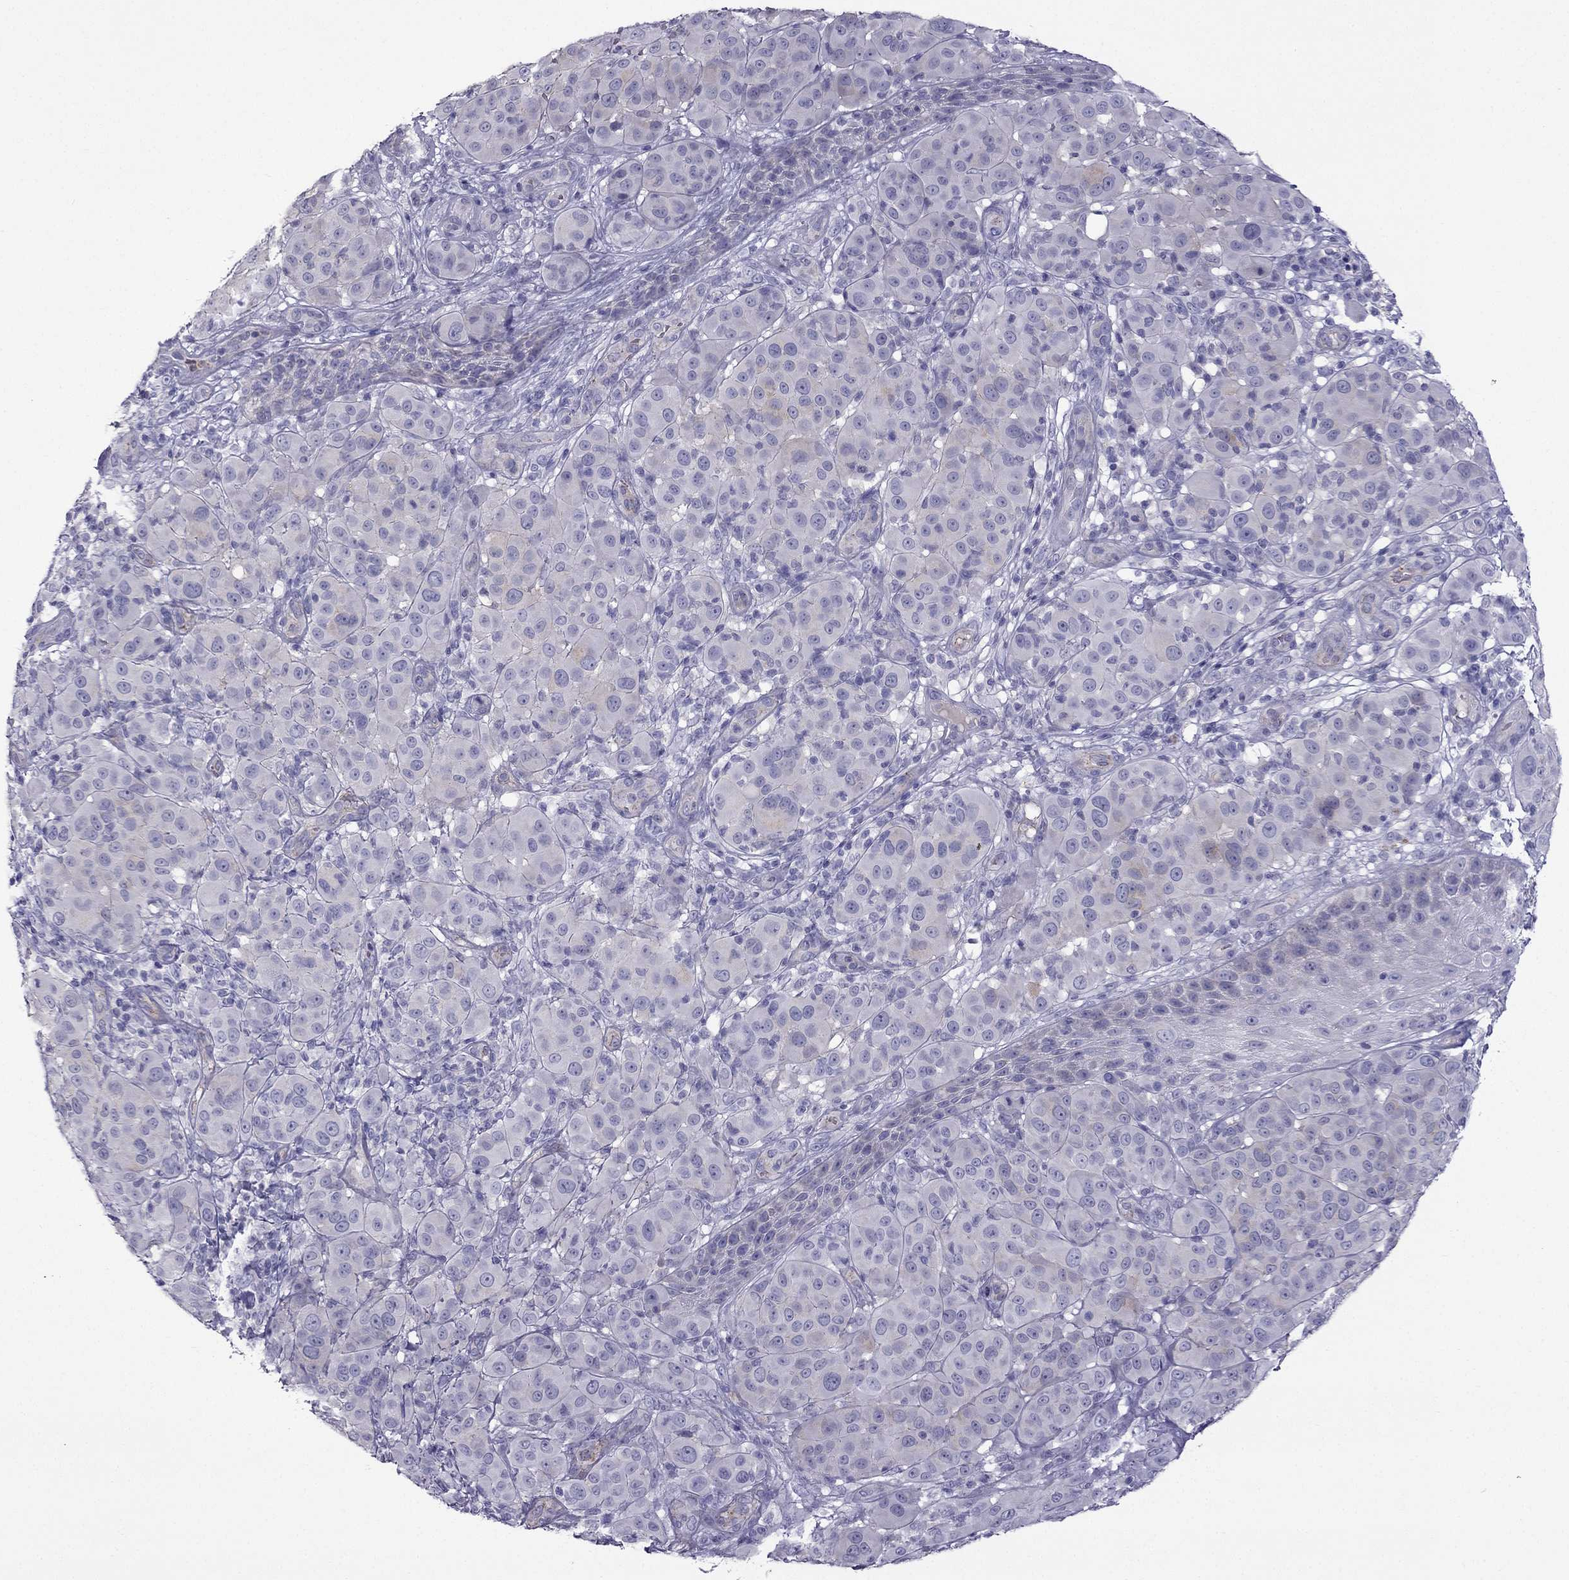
{"staining": {"intensity": "negative", "quantity": "none", "location": "none"}, "tissue": "melanoma", "cell_type": "Tumor cells", "image_type": "cancer", "snomed": [{"axis": "morphology", "description": "Malignant melanoma, NOS"}, {"axis": "topography", "description": "Skin"}], "caption": "High power microscopy photomicrograph of an immunohistochemistry (IHC) micrograph of malignant melanoma, revealing no significant staining in tumor cells. Brightfield microscopy of immunohistochemistry stained with DAB (brown) and hematoxylin (blue), captured at high magnification.", "gene": "STOML3", "patient": {"sex": "female", "age": 87}}